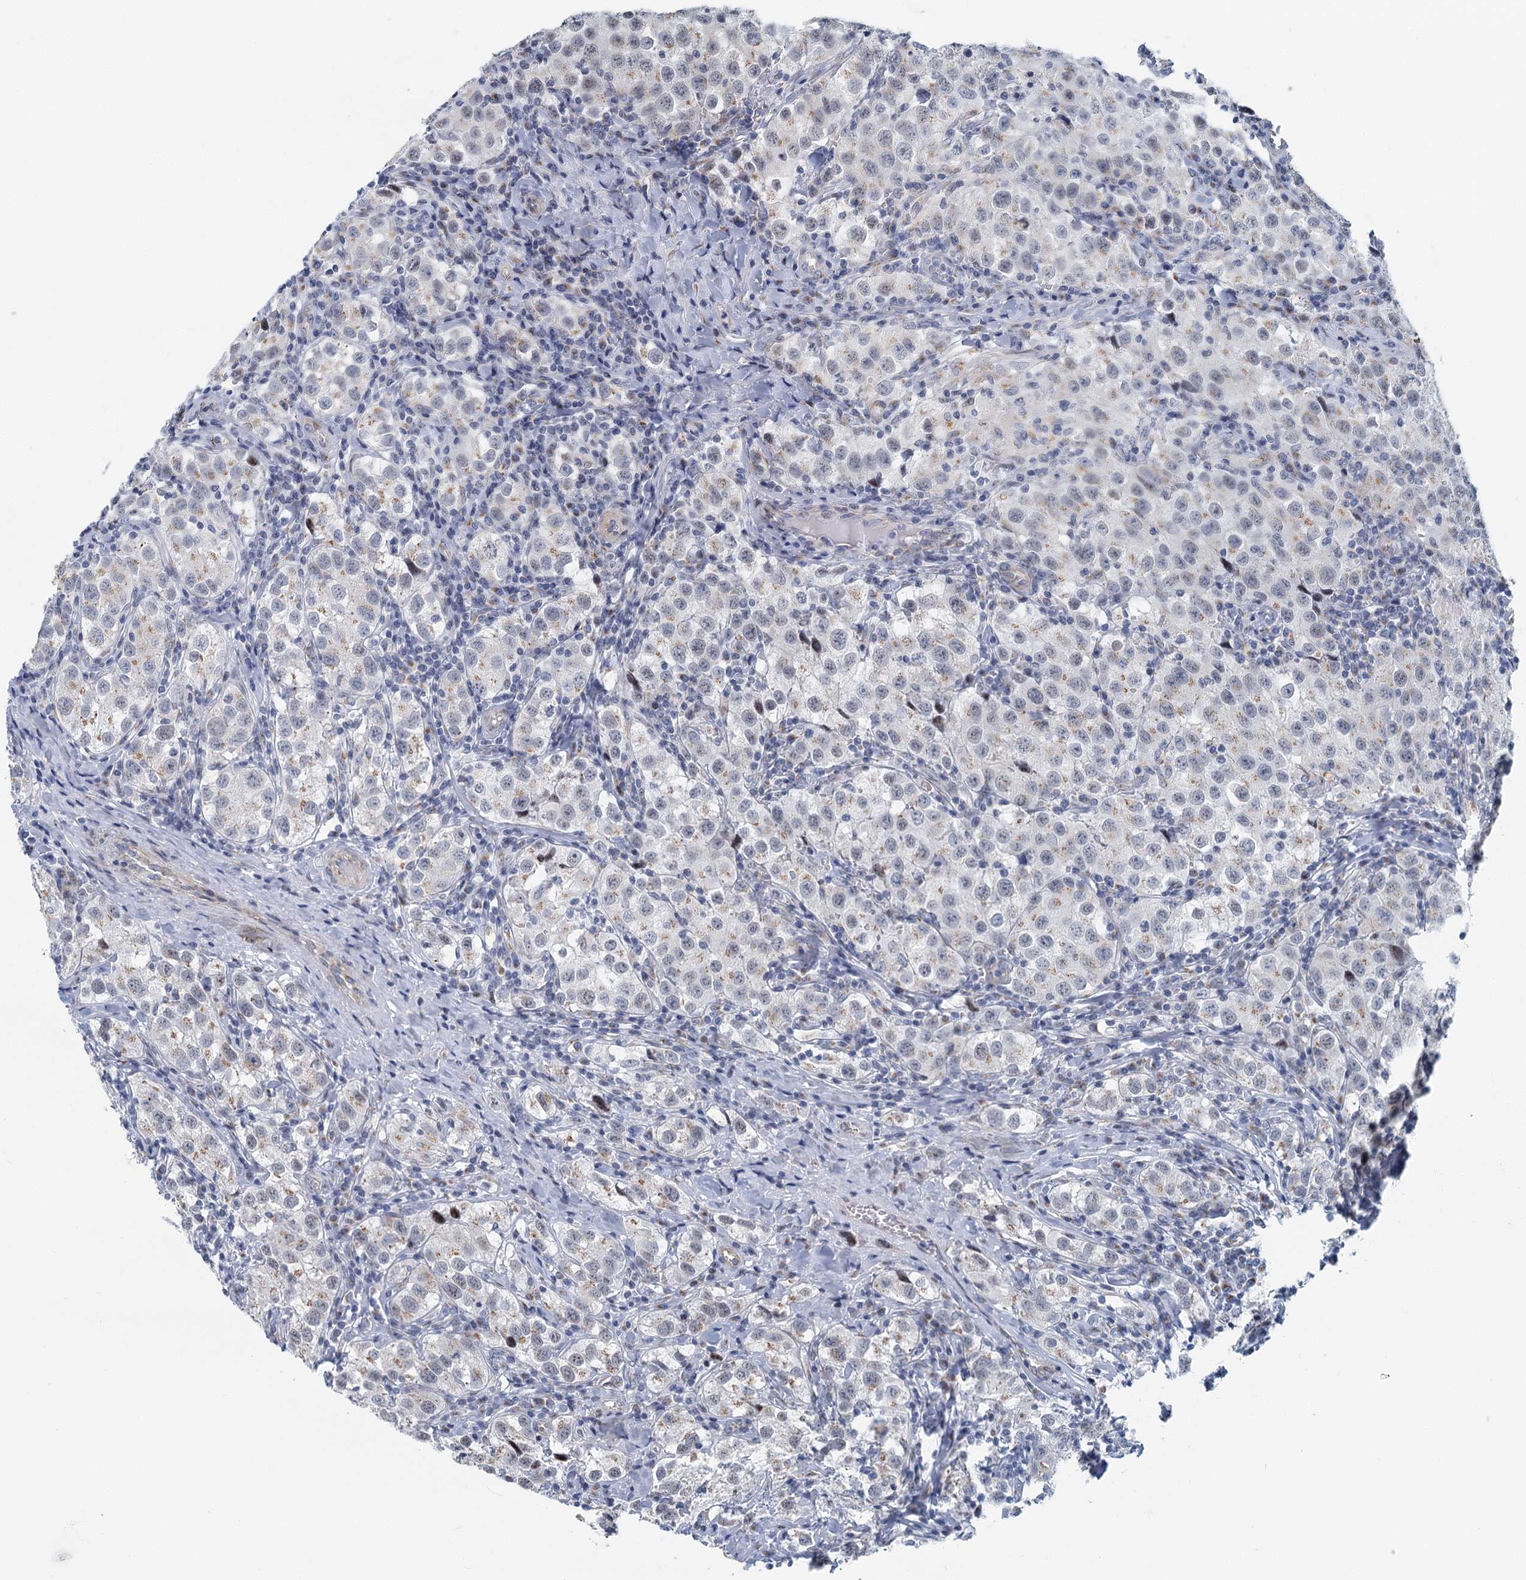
{"staining": {"intensity": "weak", "quantity": "<25%", "location": "cytoplasmic/membranous"}, "tissue": "testis cancer", "cell_type": "Tumor cells", "image_type": "cancer", "snomed": [{"axis": "morphology", "description": "Seminoma, NOS"}, {"axis": "morphology", "description": "Carcinoma, Embryonal, NOS"}, {"axis": "topography", "description": "Testis"}], "caption": "Immunohistochemistry (IHC) micrograph of neoplastic tissue: human testis cancer (embryonal carcinoma) stained with DAB displays no significant protein positivity in tumor cells. Brightfield microscopy of IHC stained with DAB (3,3'-diaminobenzidine) (brown) and hematoxylin (blue), captured at high magnification.", "gene": "ZNF527", "patient": {"sex": "male", "age": 43}}